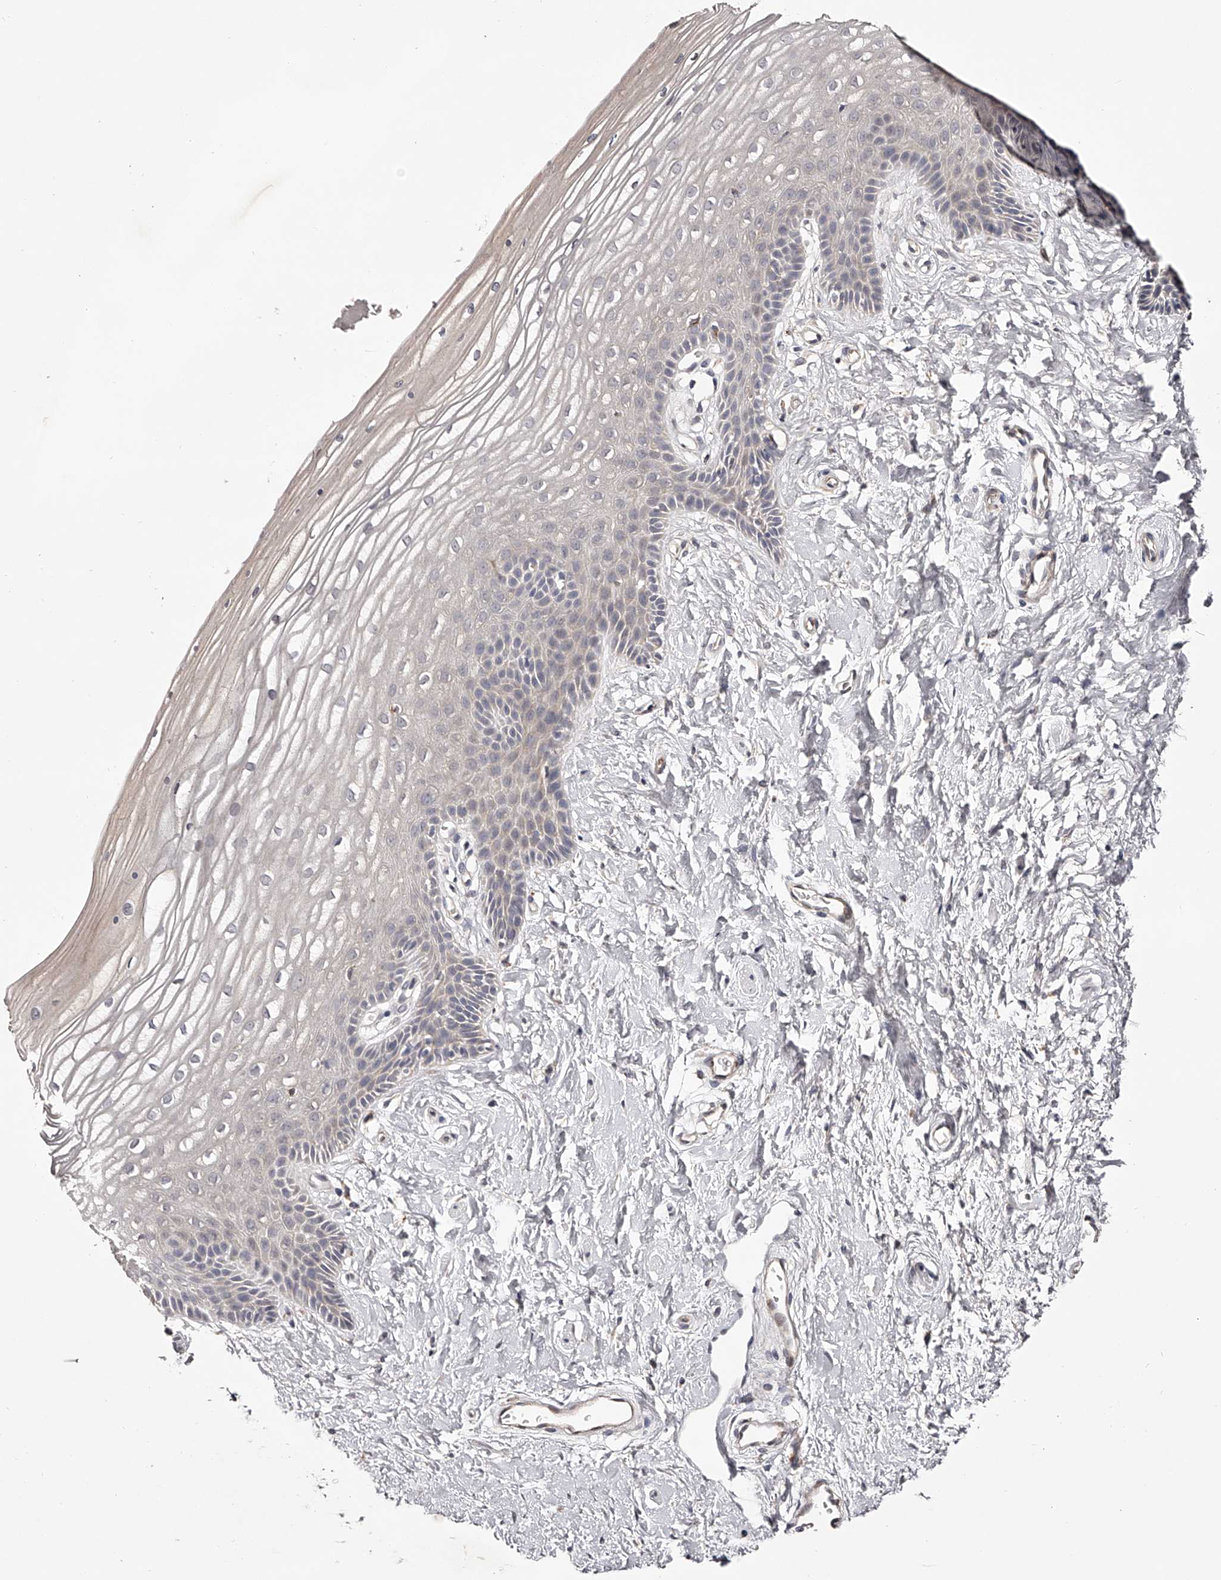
{"staining": {"intensity": "negative", "quantity": "none", "location": "none"}, "tissue": "vagina", "cell_type": "Squamous epithelial cells", "image_type": "normal", "snomed": [{"axis": "morphology", "description": "Normal tissue, NOS"}, {"axis": "topography", "description": "Vagina"}, {"axis": "topography", "description": "Cervix"}], "caption": "This photomicrograph is of unremarkable vagina stained with IHC to label a protein in brown with the nuclei are counter-stained blue. There is no staining in squamous epithelial cells. Nuclei are stained in blue.", "gene": "ODF2L", "patient": {"sex": "female", "age": 40}}